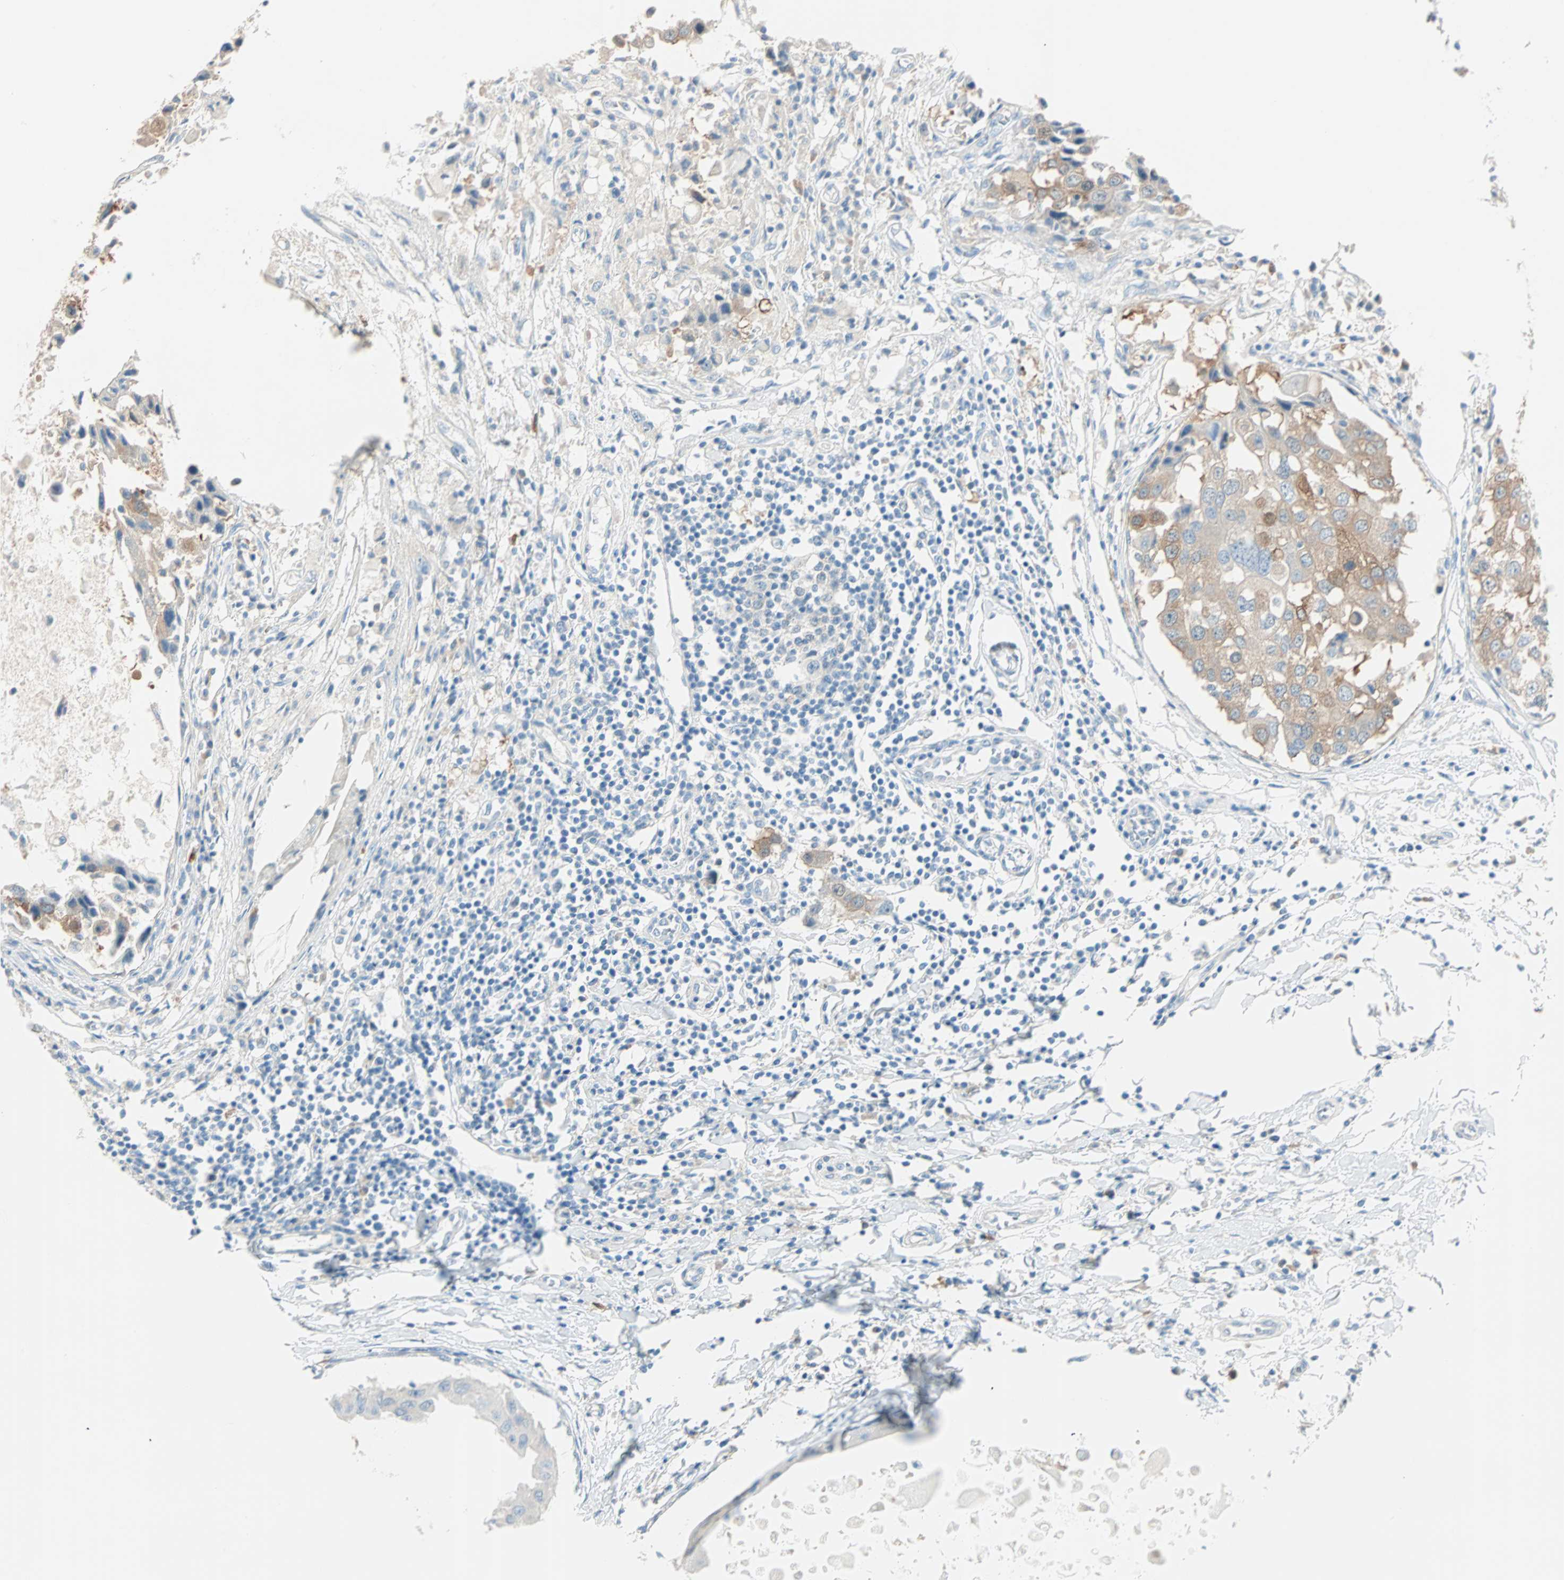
{"staining": {"intensity": "moderate", "quantity": ">75%", "location": "cytoplasmic/membranous"}, "tissue": "breast cancer", "cell_type": "Tumor cells", "image_type": "cancer", "snomed": [{"axis": "morphology", "description": "Duct carcinoma"}, {"axis": "topography", "description": "Breast"}], "caption": "Immunohistochemical staining of breast intraductal carcinoma exhibits moderate cytoplasmic/membranous protein expression in approximately >75% of tumor cells.", "gene": "ATF6", "patient": {"sex": "female", "age": 27}}